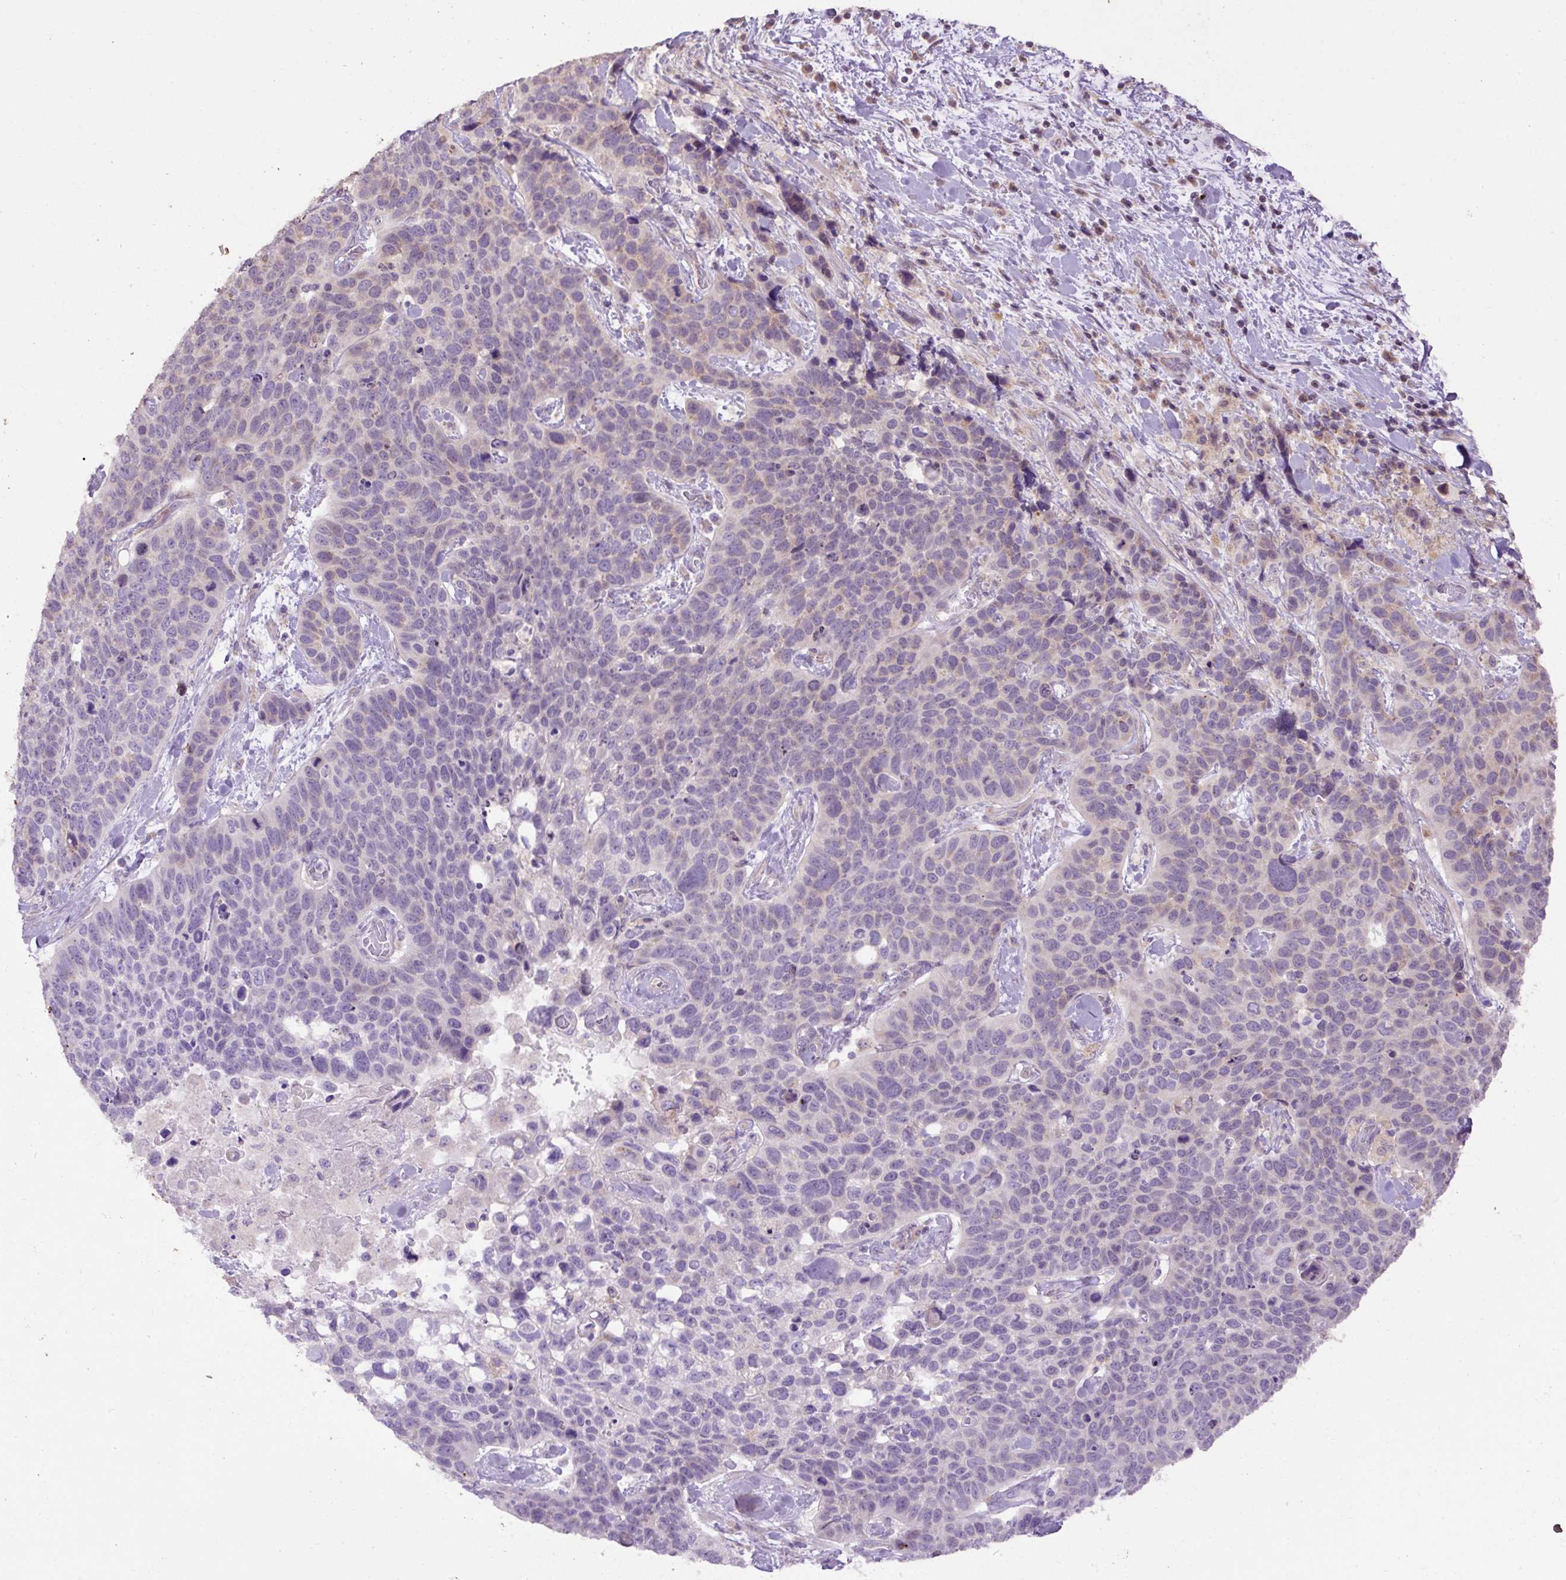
{"staining": {"intensity": "weak", "quantity": "<25%", "location": "cytoplasmic/membranous"}, "tissue": "lung cancer", "cell_type": "Tumor cells", "image_type": "cancer", "snomed": [{"axis": "morphology", "description": "Squamous cell carcinoma, NOS"}, {"axis": "topography", "description": "Lung"}], "caption": "Tumor cells show no significant expression in lung cancer (squamous cell carcinoma). Nuclei are stained in blue.", "gene": "ABR", "patient": {"sex": "male", "age": 62}}